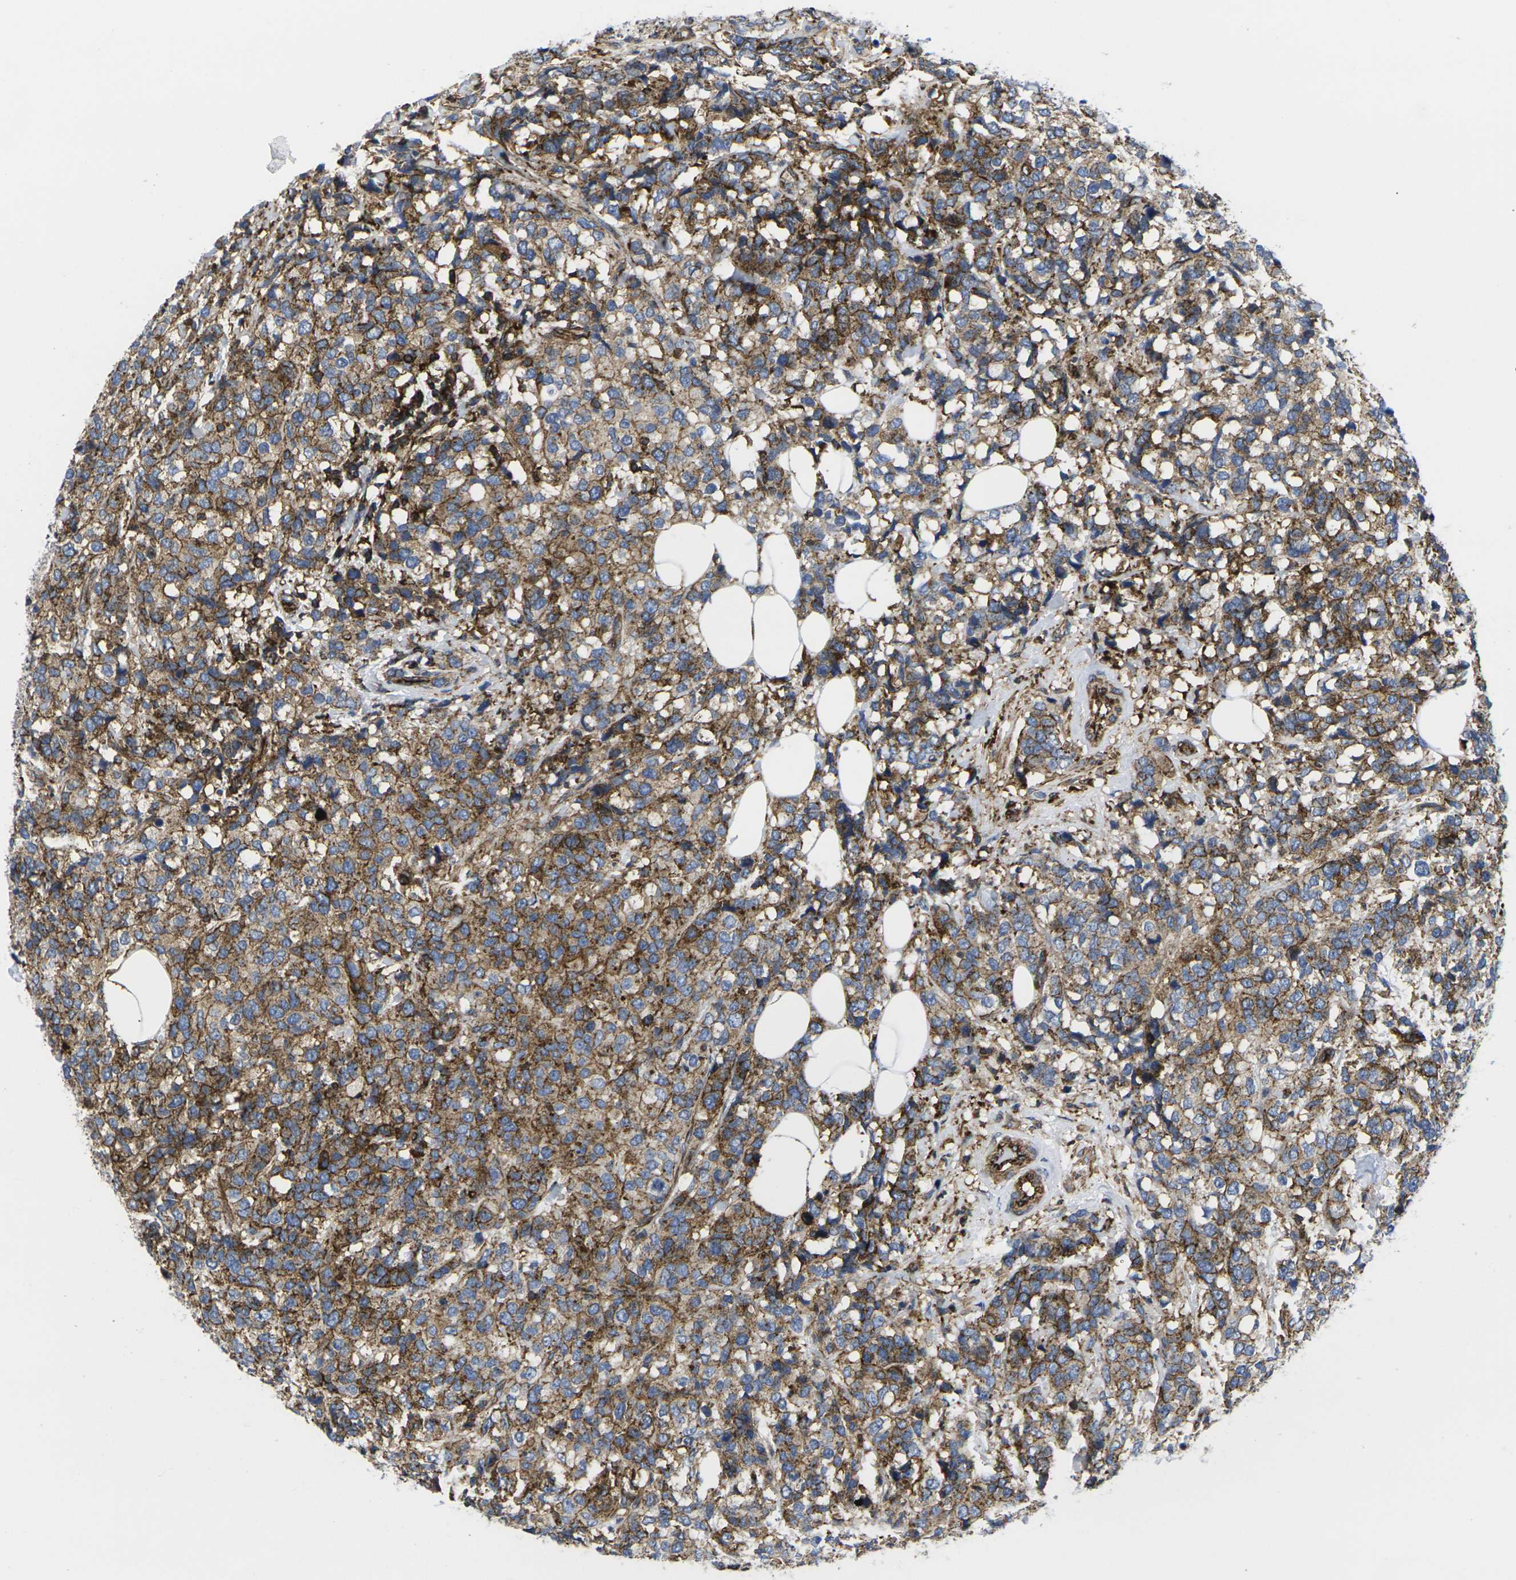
{"staining": {"intensity": "moderate", "quantity": ">75%", "location": "cytoplasmic/membranous"}, "tissue": "breast cancer", "cell_type": "Tumor cells", "image_type": "cancer", "snomed": [{"axis": "morphology", "description": "Lobular carcinoma"}, {"axis": "topography", "description": "Breast"}], "caption": "Approximately >75% of tumor cells in breast cancer display moderate cytoplasmic/membranous protein positivity as visualized by brown immunohistochemical staining.", "gene": "IQGAP1", "patient": {"sex": "female", "age": 59}}